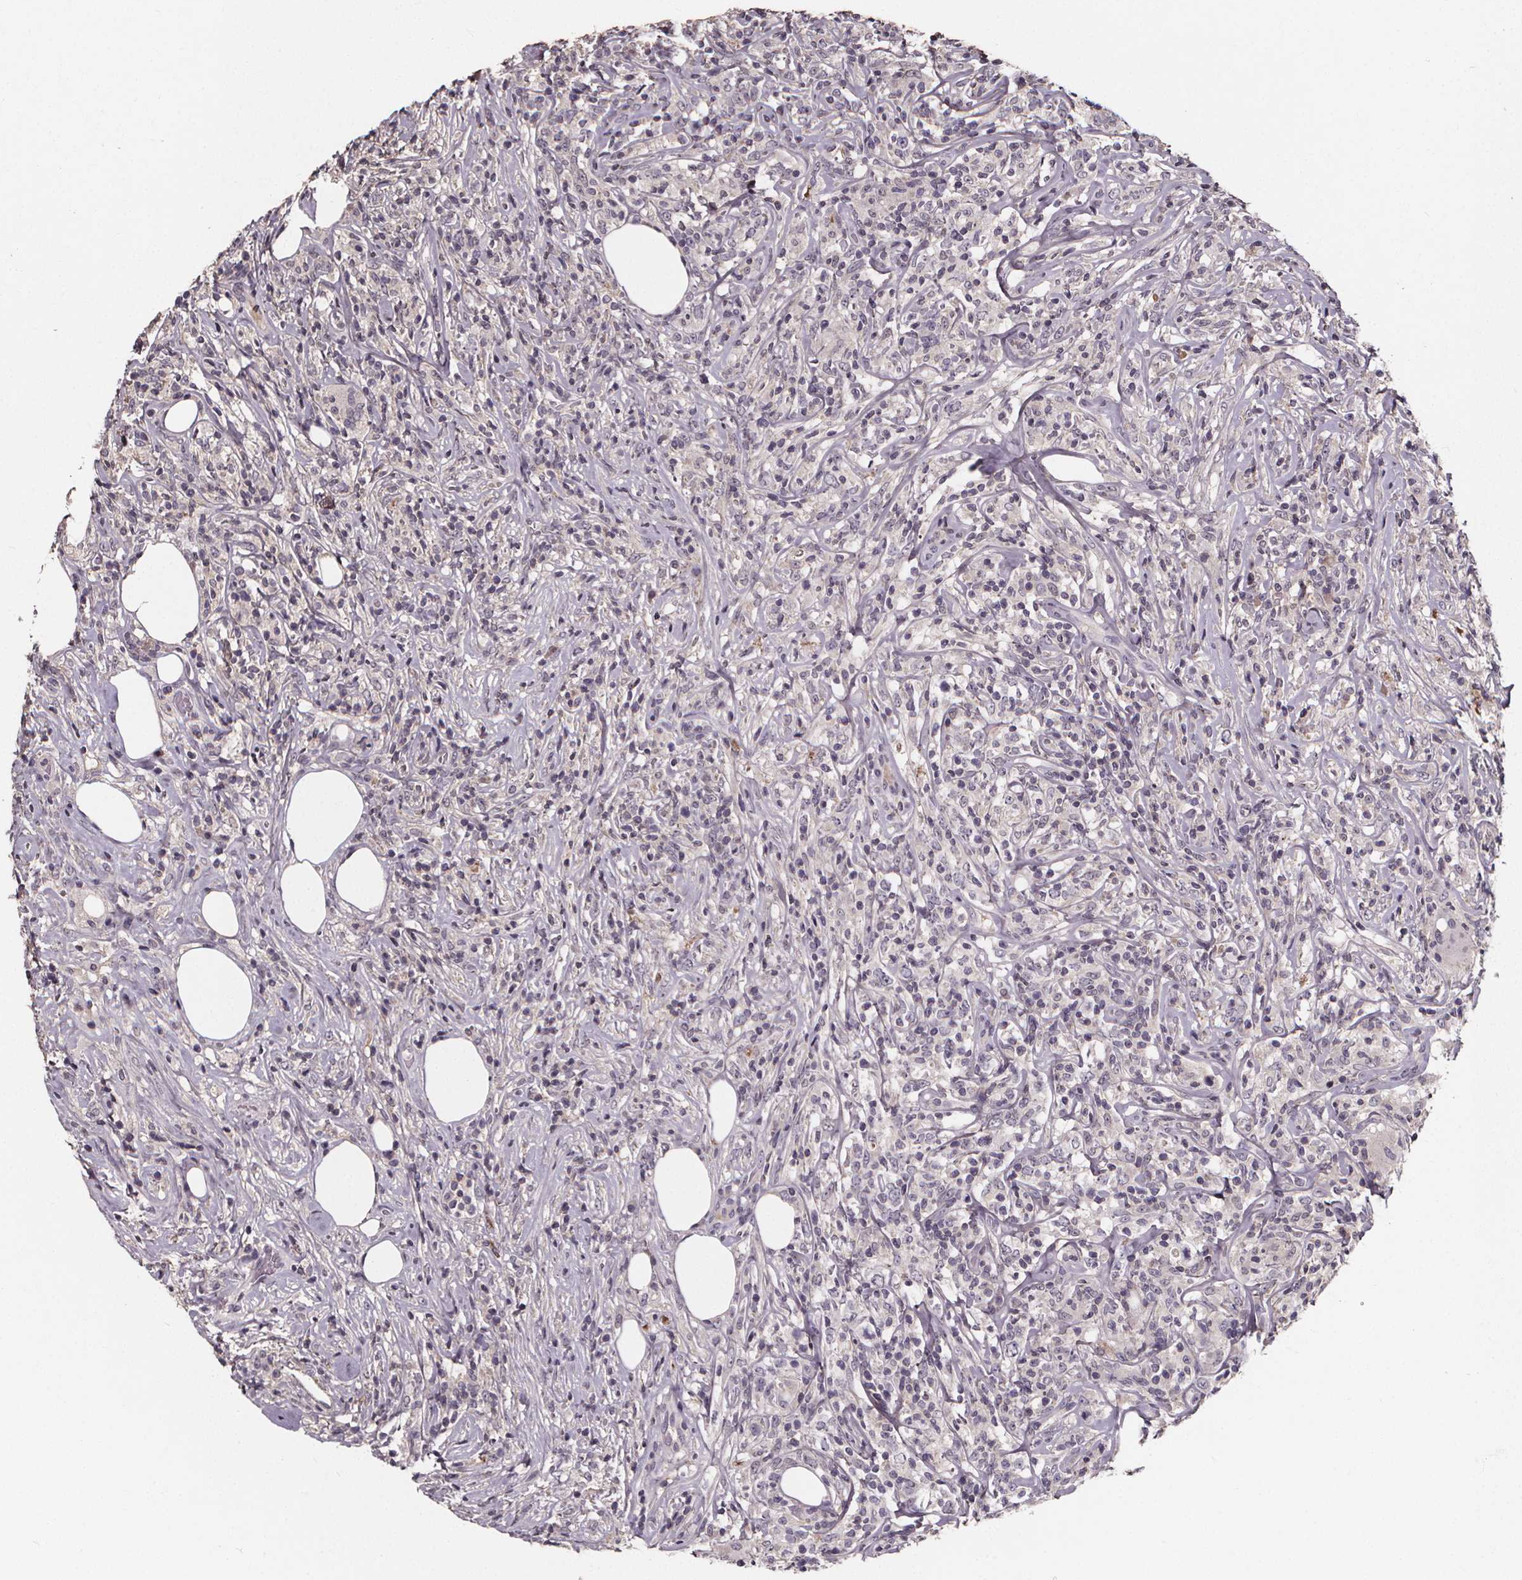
{"staining": {"intensity": "negative", "quantity": "none", "location": "none"}, "tissue": "lymphoma", "cell_type": "Tumor cells", "image_type": "cancer", "snomed": [{"axis": "morphology", "description": "Malignant lymphoma, non-Hodgkin's type, High grade"}, {"axis": "topography", "description": "Lymph node"}], "caption": "A histopathology image of human lymphoma is negative for staining in tumor cells. (DAB (3,3'-diaminobenzidine) IHC with hematoxylin counter stain).", "gene": "SPAG8", "patient": {"sex": "female", "age": 84}}